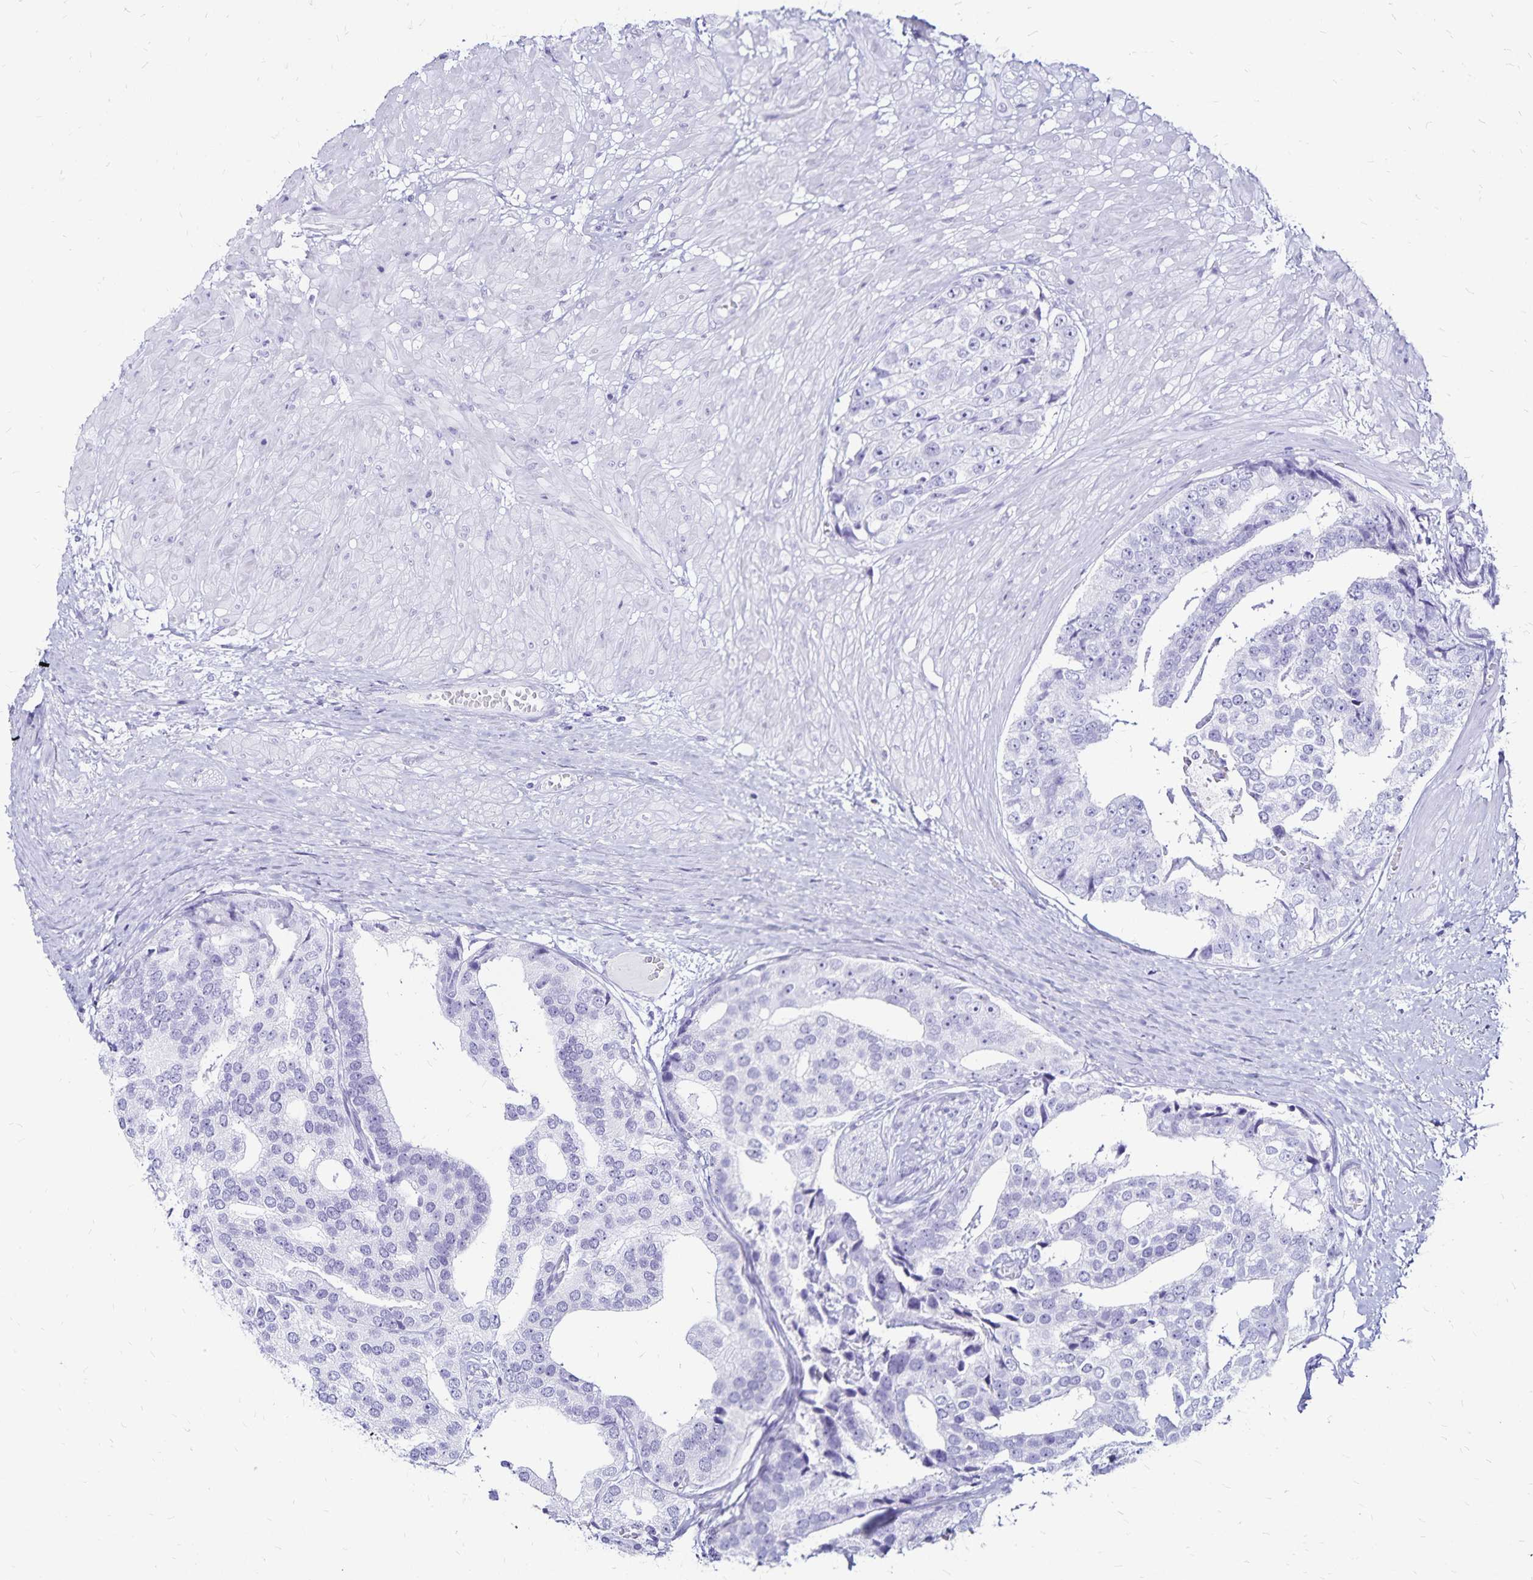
{"staining": {"intensity": "negative", "quantity": "none", "location": "none"}, "tissue": "prostate cancer", "cell_type": "Tumor cells", "image_type": "cancer", "snomed": [{"axis": "morphology", "description": "Adenocarcinoma, High grade"}, {"axis": "topography", "description": "Prostate"}], "caption": "There is no significant expression in tumor cells of prostate cancer (adenocarcinoma (high-grade)).", "gene": "LIN28B", "patient": {"sex": "male", "age": 71}}